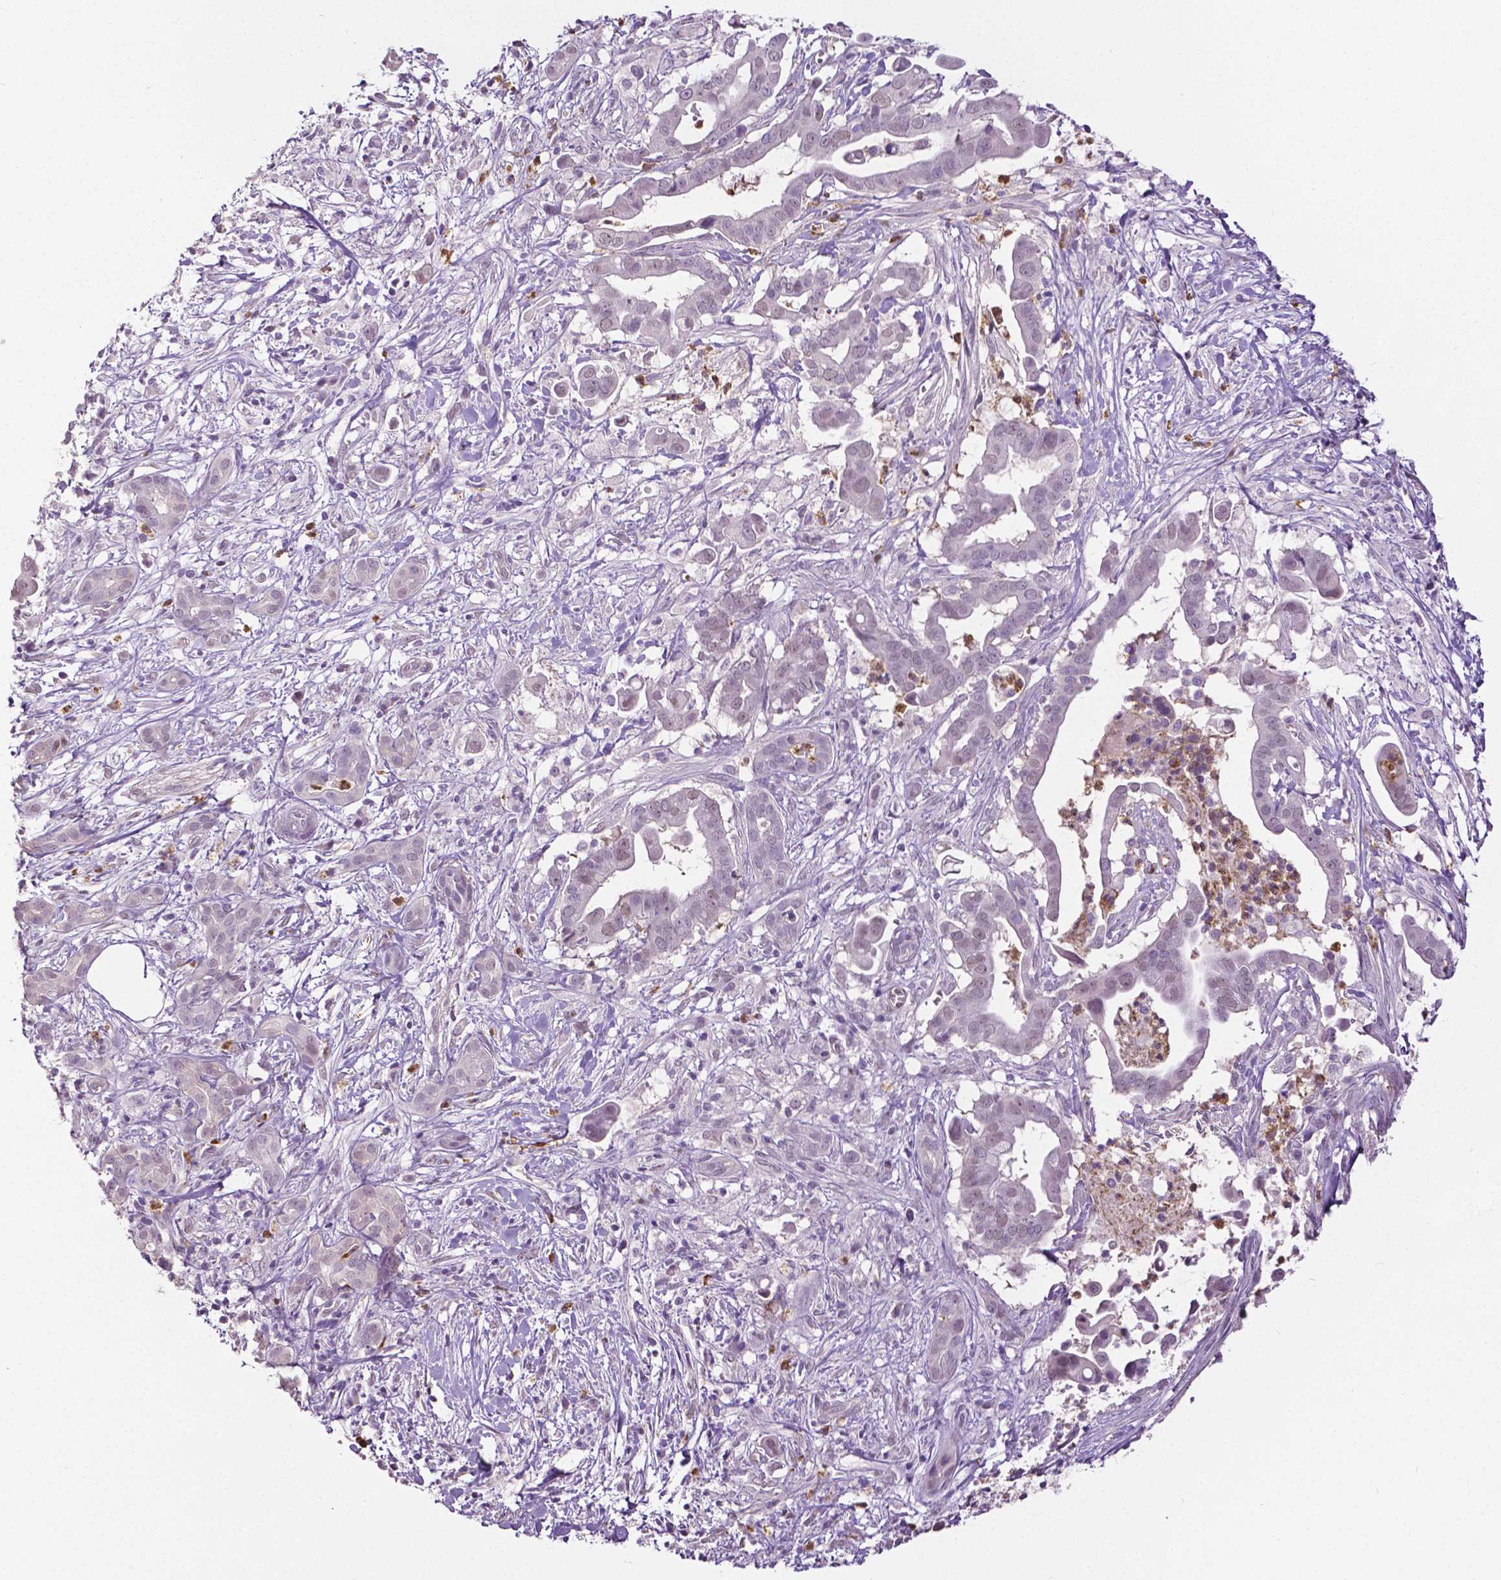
{"staining": {"intensity": "negative", "quantity": "none", "location": "none"}, "tissue": "pancreatic cancer", "cell_type": "Tumor cells", "image_type": "cancer", "snomed": [{"axis": "morphology", "description": "Adenocarcinoma, NOS"}, {"axis": "topography", "description": "Pancreas"}], "caption": "The IHC micrograph has no significant expression in tumor cells of pancreatic adenocarcinoma tissue.", "gene": "PTPN5", "patient": {"sex": "male", "age": 61}}